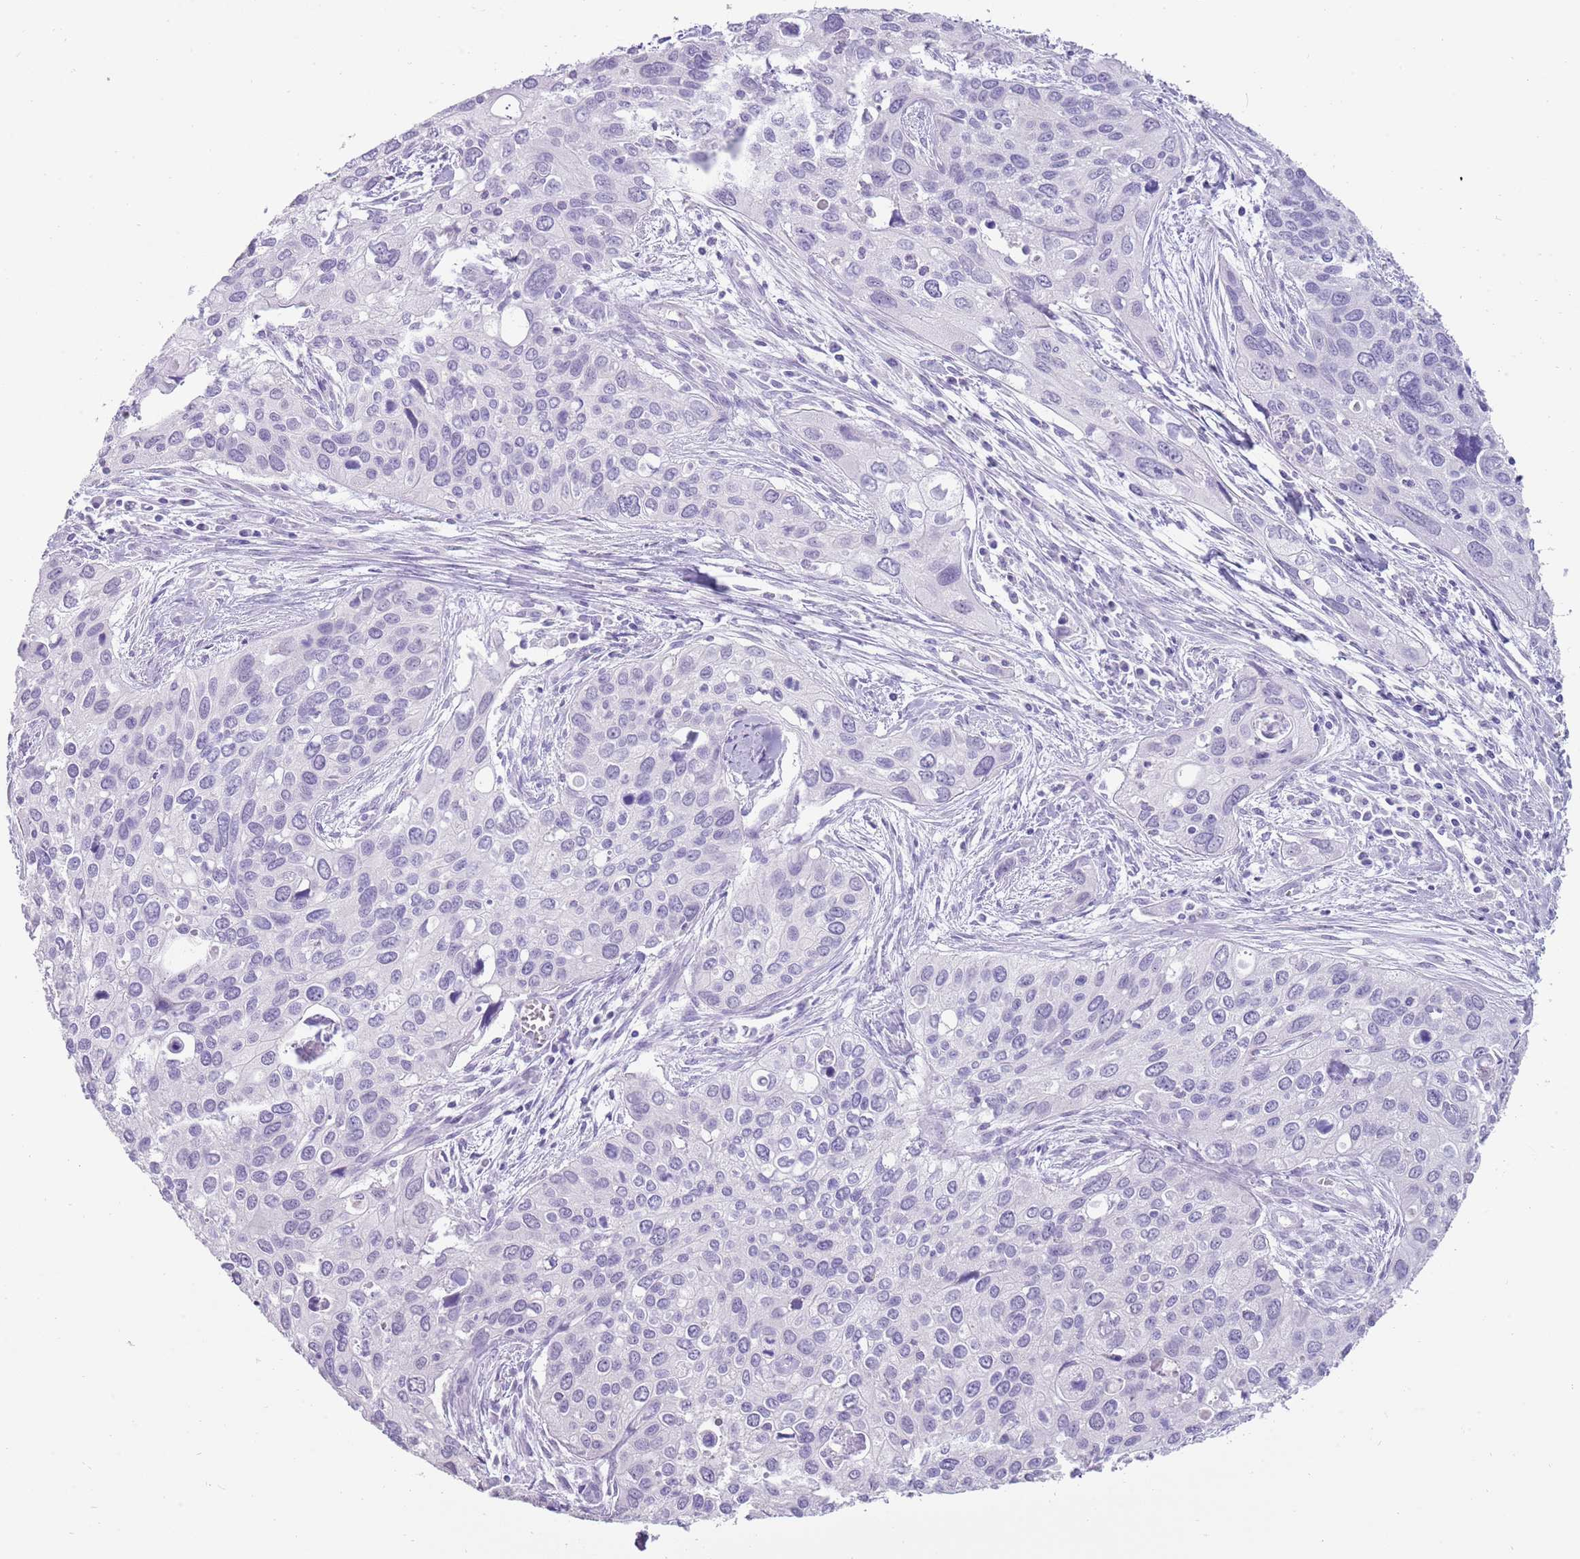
{"staining": {"intensity": "negative", "quantity": "none", "location": "none"}, "tissue": "cervical cancer", "cell_type": "Tumor cells", "image_type": "cancer", "snomed": [{"axis": "morphology", "description": "Squamous cell carcinoma, NOS"}, {"axis": "topography", "description": "Cervix"}], "caption": "The IHC histopathology image has no significant expression in tumor cells of cervical cancer tissue. The staining was performed using DAB to visualize the protein expression in brown, while the nuclei were stained in blue with hematoxylin (Magnification: 20x).", "gene": "NBPF3", "patient": {"sex": "female", "age": 55}}